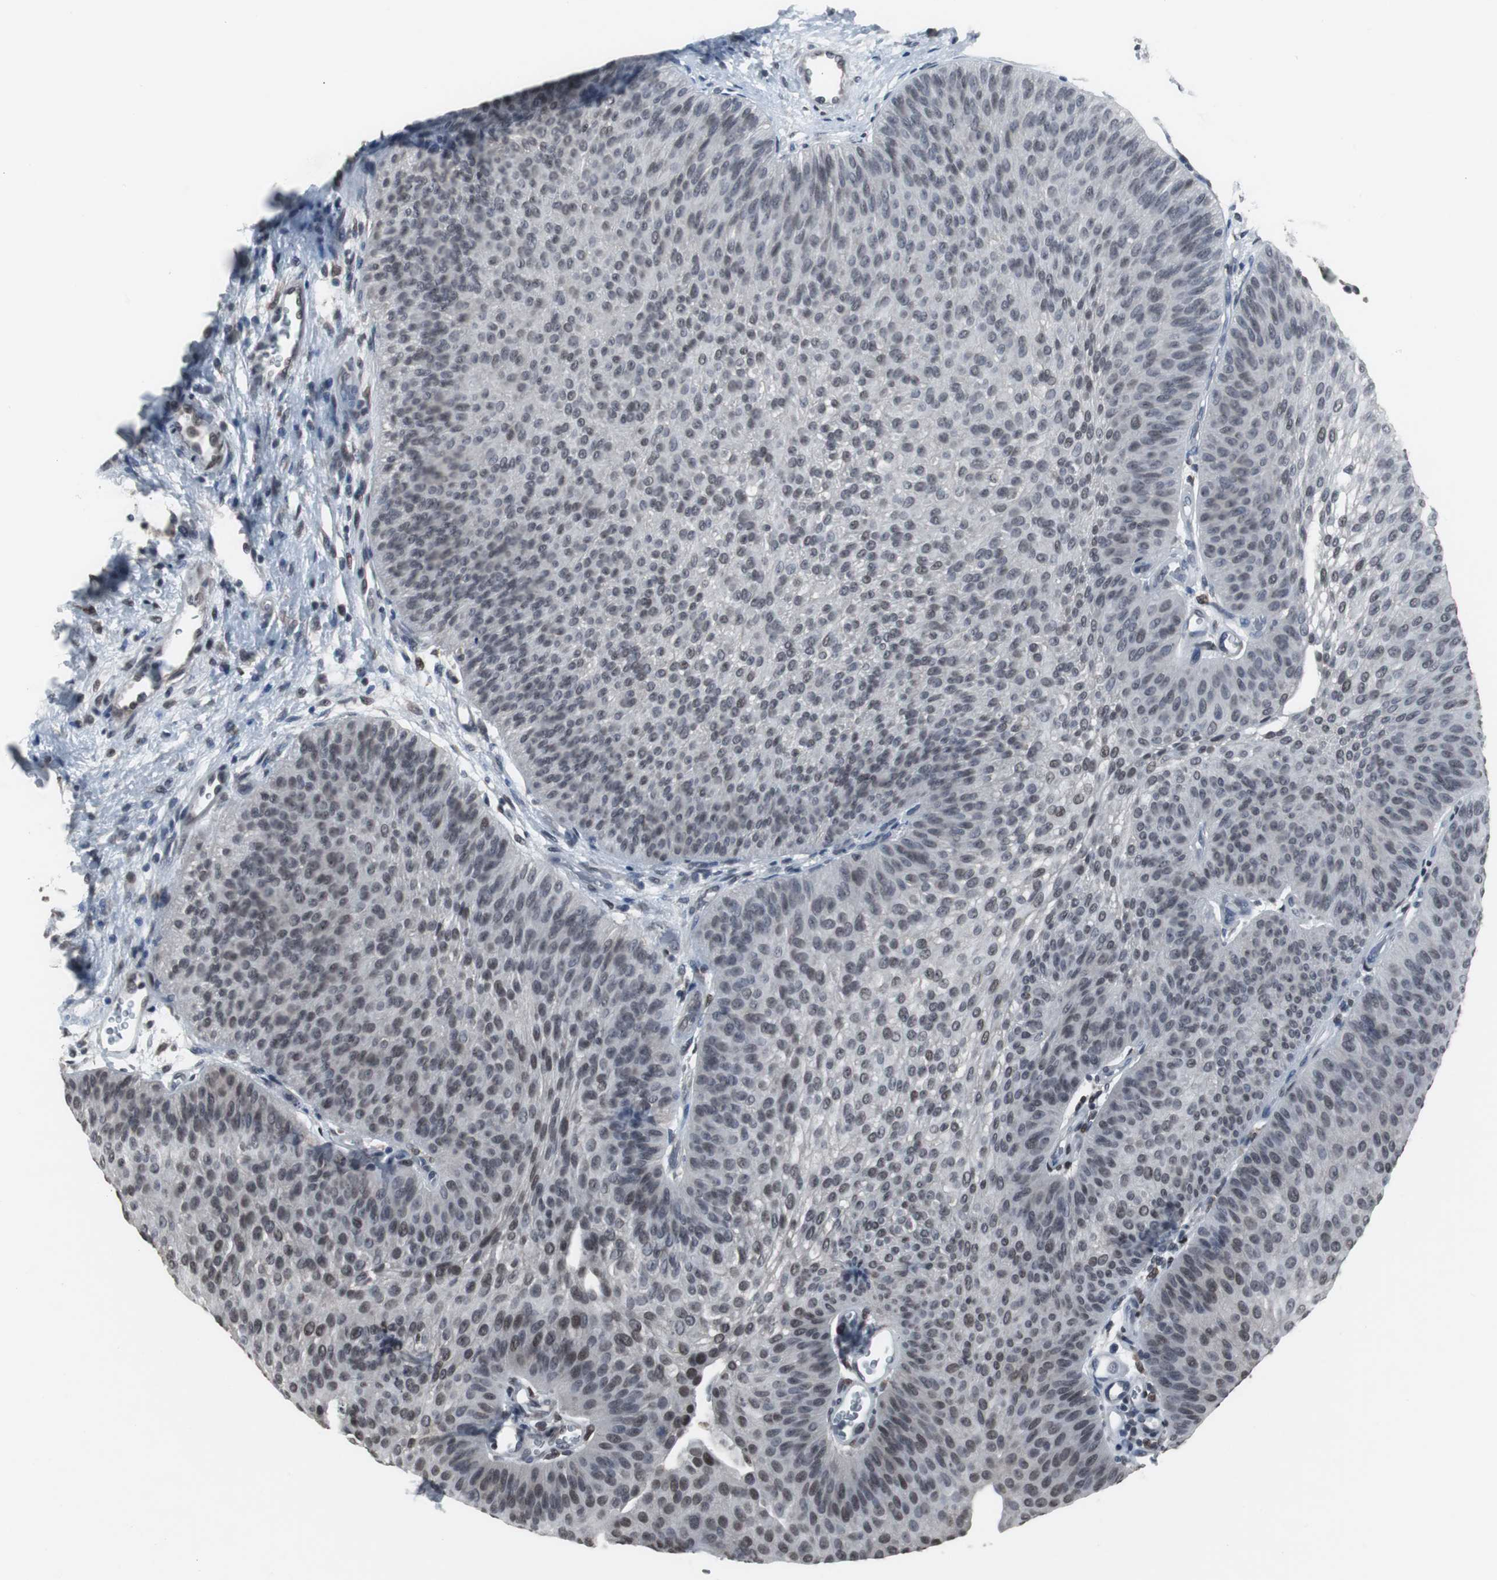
{"staining": {"intensity": "moderate", "quantity": ">75%", "location": "nuclear"}, "tissue": "urothelial cancer", "cell_type": "Tumor cells", "image_type": "cancer", "snomed": [{"axis": "morphology", "description": "Urothelial carcinoma, Low grade"}, {"axis": "topography", "description": "Urinary bladder"}], "caption": "Moderate nuclear protein staining is appreciated in approximately >75% of tumor cells in low-grade urothelial carcinoma.", "gene": "FOXP4", "patient": {"sex": "female", "age": 60}}